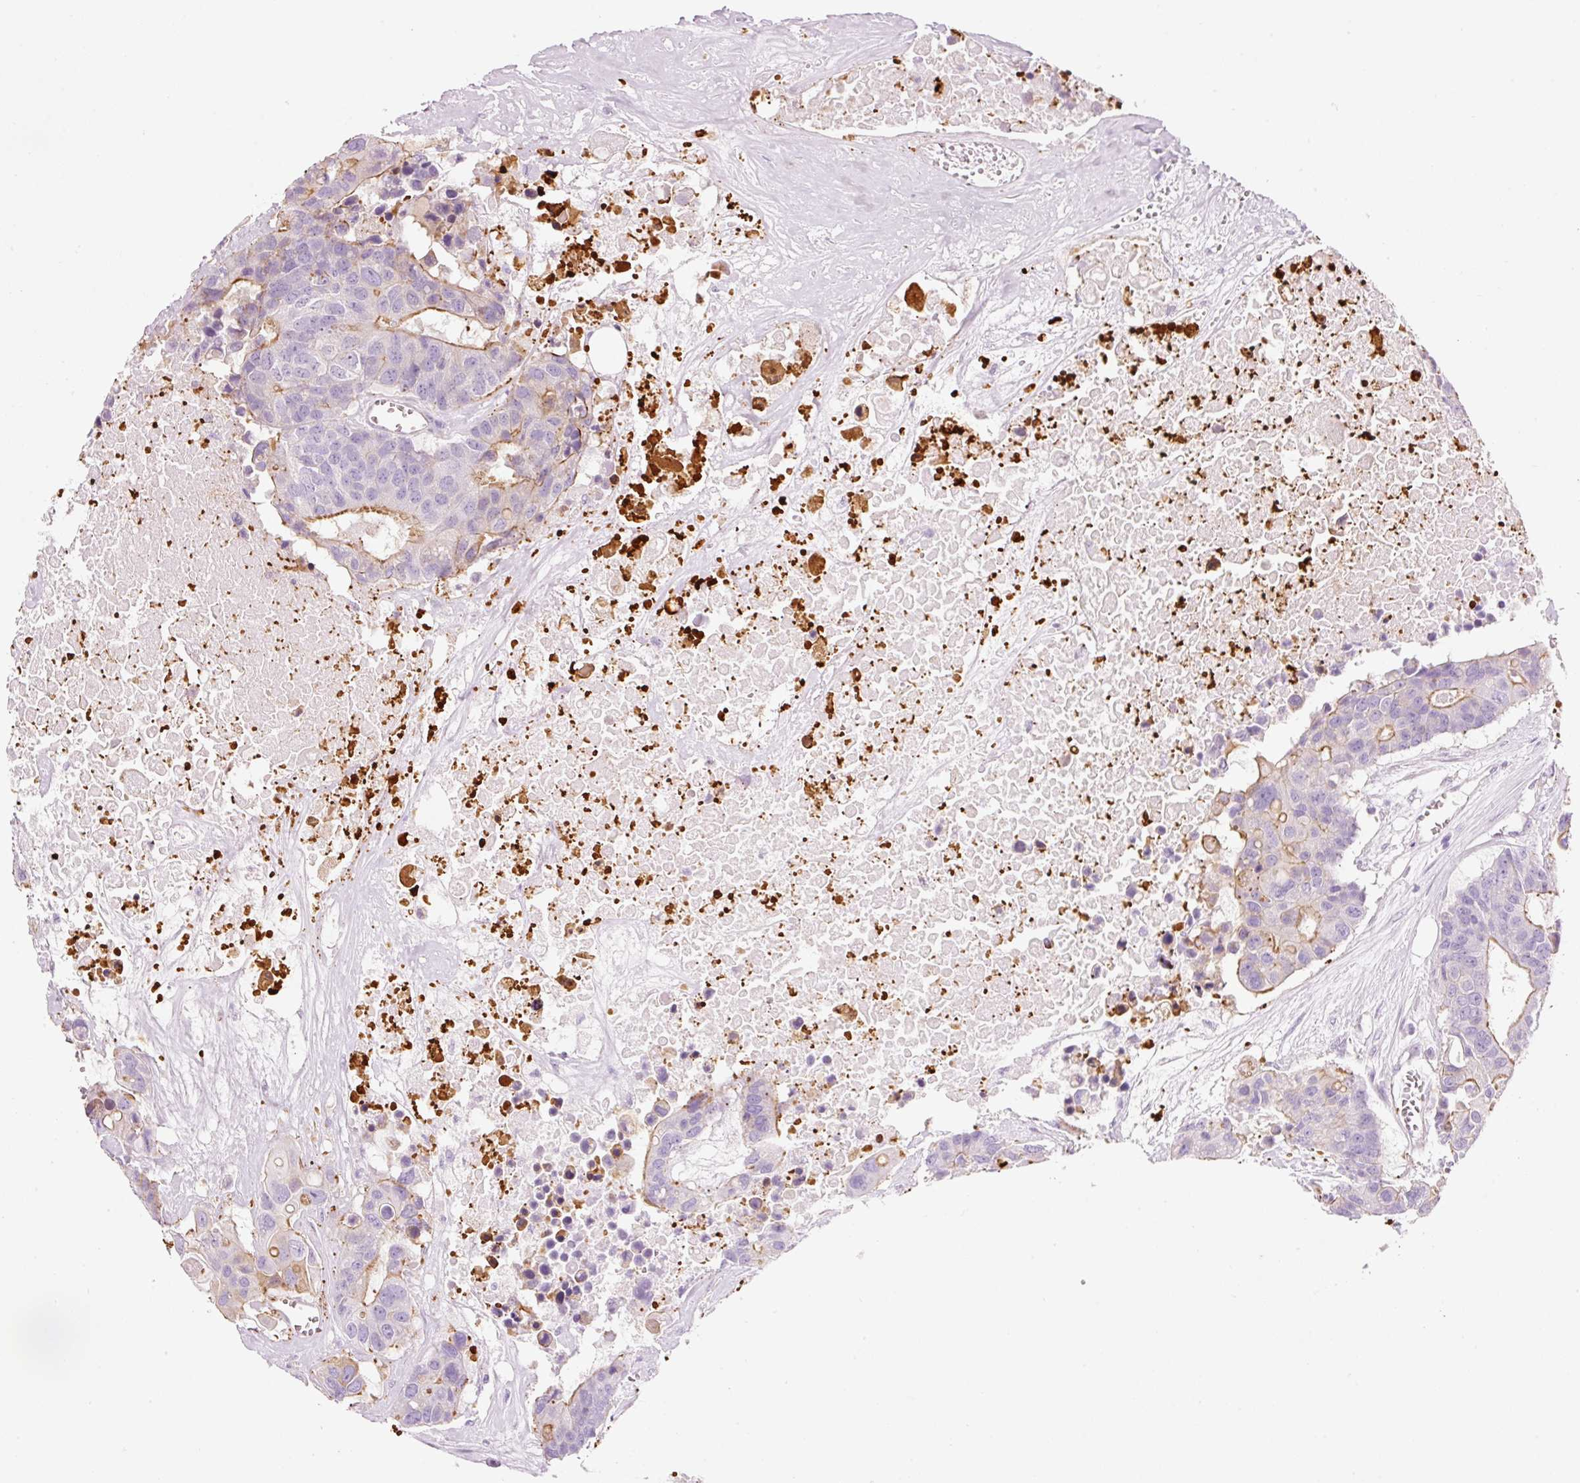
{"staining": {"intensity": "moderate", "quantity": "<25%", "location": "cytoplasmic/membranous"}, "tissue": "colorectal cancer", "cell_type": "Tumor cells", "image_type": "cancer", "snomed": [{"axis": "morphology", "description": "Adenocarcinoma, NOS"}, {"axis": "topography", "description": "Colon"}], "caption": "Protein analysis of colorectal adenocarcinoma tissue reveals moderate cytoplasmic/membranous positivity in approximately <25% of tumor cells.", "gene": "MAP3K3", "patient": {"sex": "male", "age": 77}}